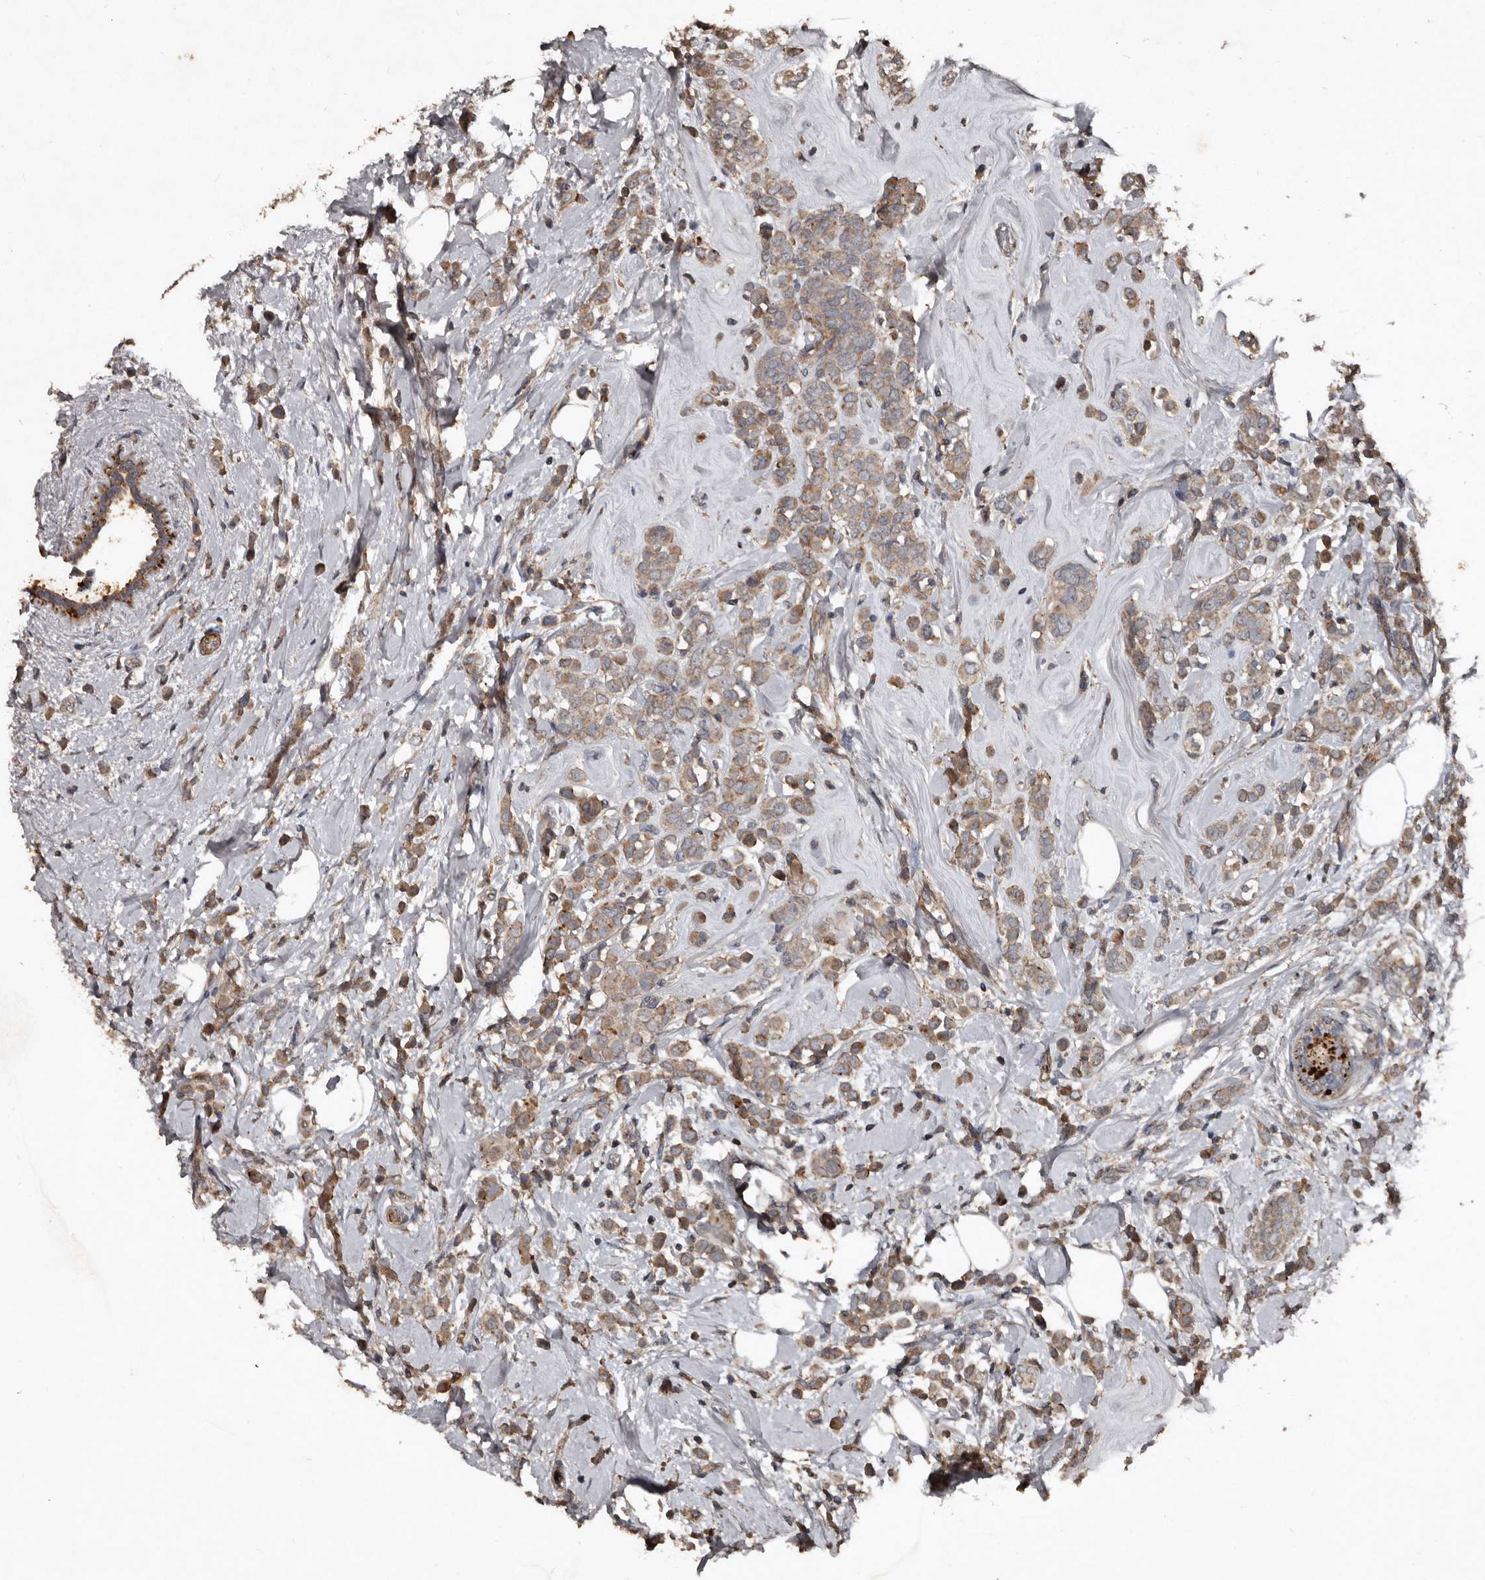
{"staining": {"intensity": "weak", "quantity": ">75%", "location": "cytoplasmic/membranous"}, "tissue": "breast cancer", "cell_type": "Tumor cells", "image_type": "cancer", "snomed": [{"axis": "morphology", "description": "Lobular carcinoma"}, {"axis": "topography", "description": "Breast"}], "caption": "Weak cytoplasmic/membranous expression for a protein is appreciated in about >75% of tumor cells of breast cancer using immunohistochemistry (IHC).", "gene": "GREB1", "patient": {"sex": "female", "age": 47}}